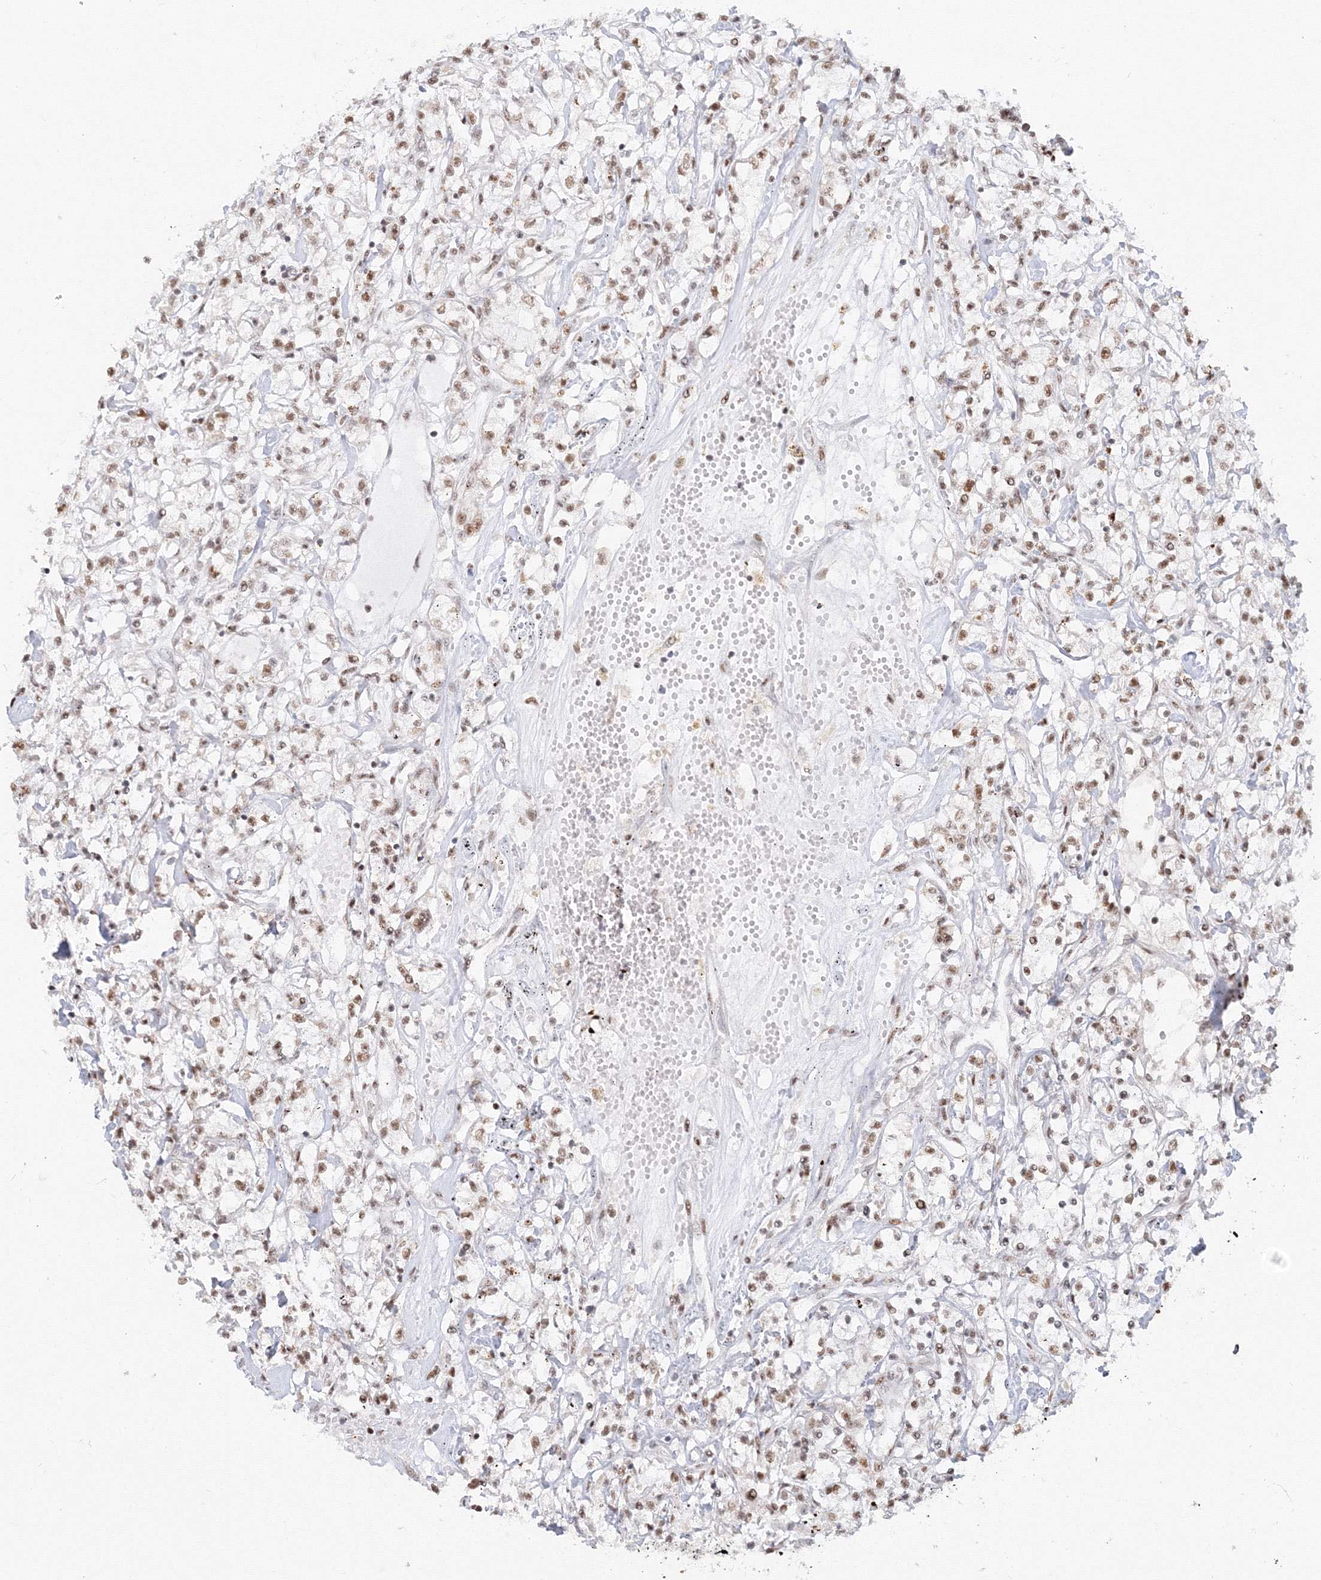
{"staining": {"intensity": "moderate", "quantity": ">75%", "location": "nuclear"}, "tissue": "renal cancer", "cell_type": "Tumor cells", "image_type": "cancer", "snomed": [{"axis": "morphology", "description": "Adenocarcinoma, NOS"}, {"axis": "topography", "description": "Kidney"}], "caption": "Immunohistochemistry (IHC) staining of renal cancer, which displays medium levels of moderate nuclear expression in about >75% of tumor cells indicating moderate nuclear protein staining. The staining was performed using DAB (brown) for protein detection and nuclei were counterstained in hematoxylin (blue).", "gene": "PPP4R2", "patient": {"sex": "female", "age": 59}}